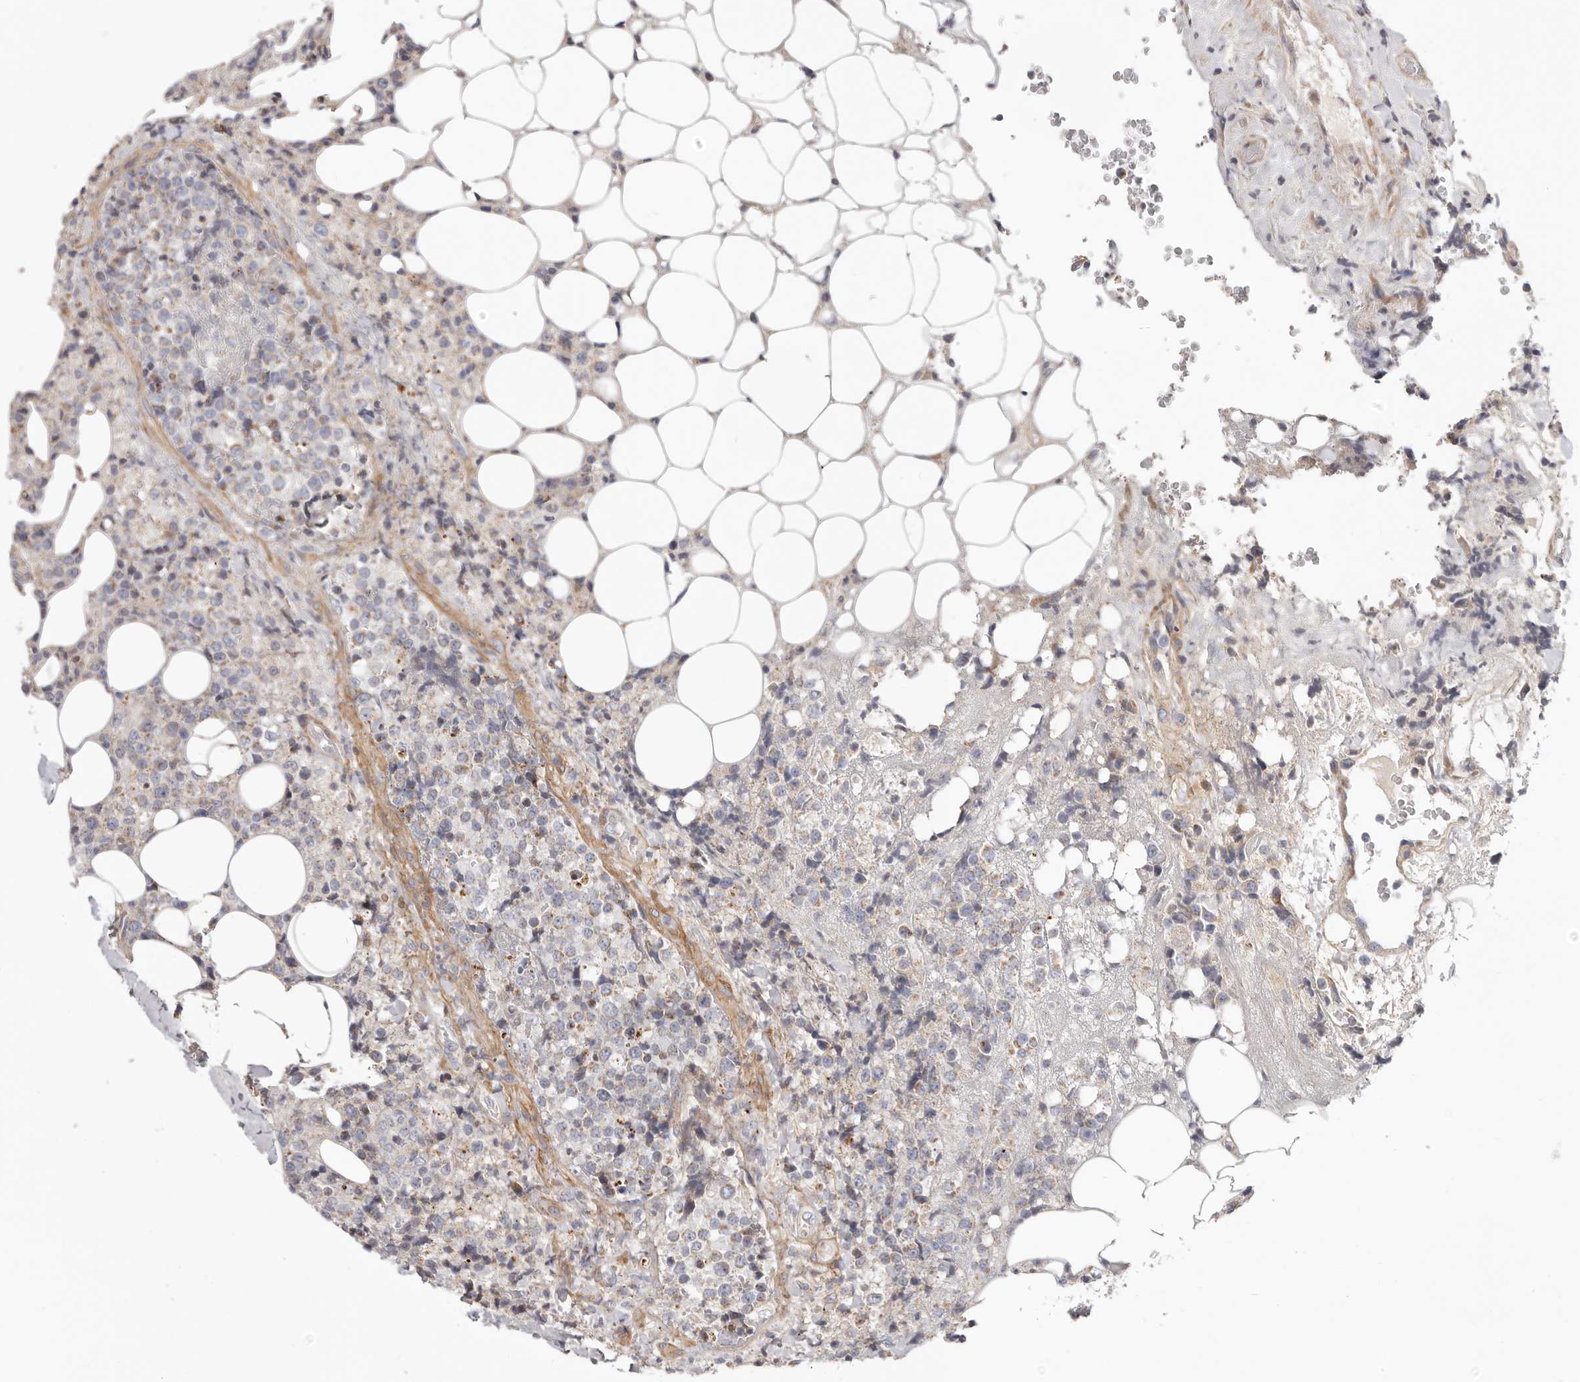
{"staining": {"intensity": "negative", "quantity": "none", "location": "none"}, "tissue": "lymphoma", "cell_type": "Tumor cells", "image_type": "cancer", "snomed": [{"axis": "morphology", "description": "Malignant lymphoma, non-Hodgkin's type, High grade"}, {"axis": "topography", "description": "Lymph node"}], "caption": "Immunohistochemistry of lymphoma displays no expression in tumor cells.", "gene": "MRPS10", "patient": {"sex": "male", "age": 13}}